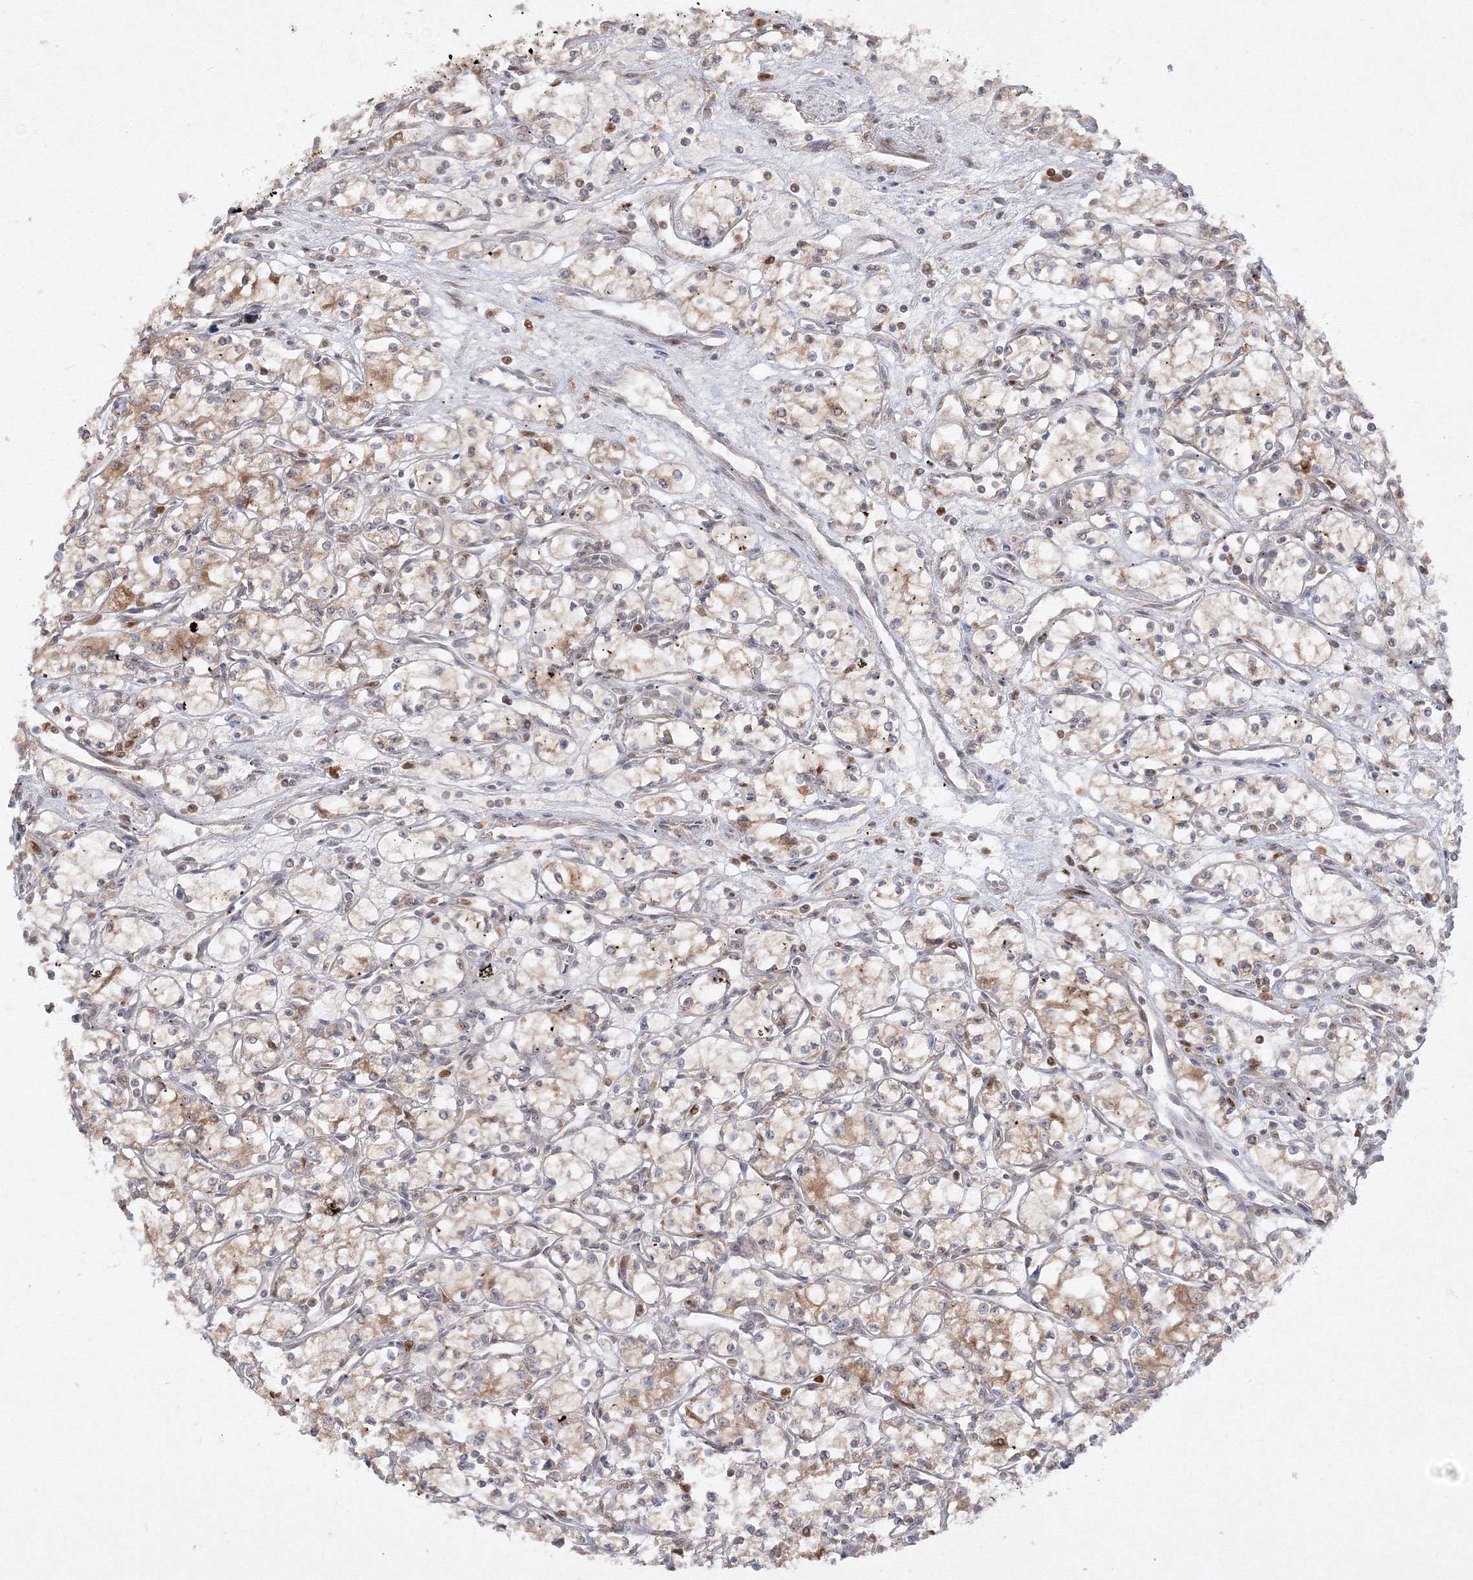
{"staining": {"intensity": "moderate", "quantity": "<25%", "location": "cytoplasmic/membranous"}, "tissue": "renal cancer", "cell_type": "Tumor cells", "image_type": "cancer", "snomed": [{"axis": "morphology", "description": "Adenocarcinoma, NOS"}, {"axis": "topography", "description": "Kidney"}], "caption": "Renal adenocarcinoma was stained to show a protein in brown. There is low levels of moderate cytoplasmic/membranous positivity in about <25% of tumor cells.", "gene": "TMEM50B", "patient": {"sex": "male", "age": 59}}